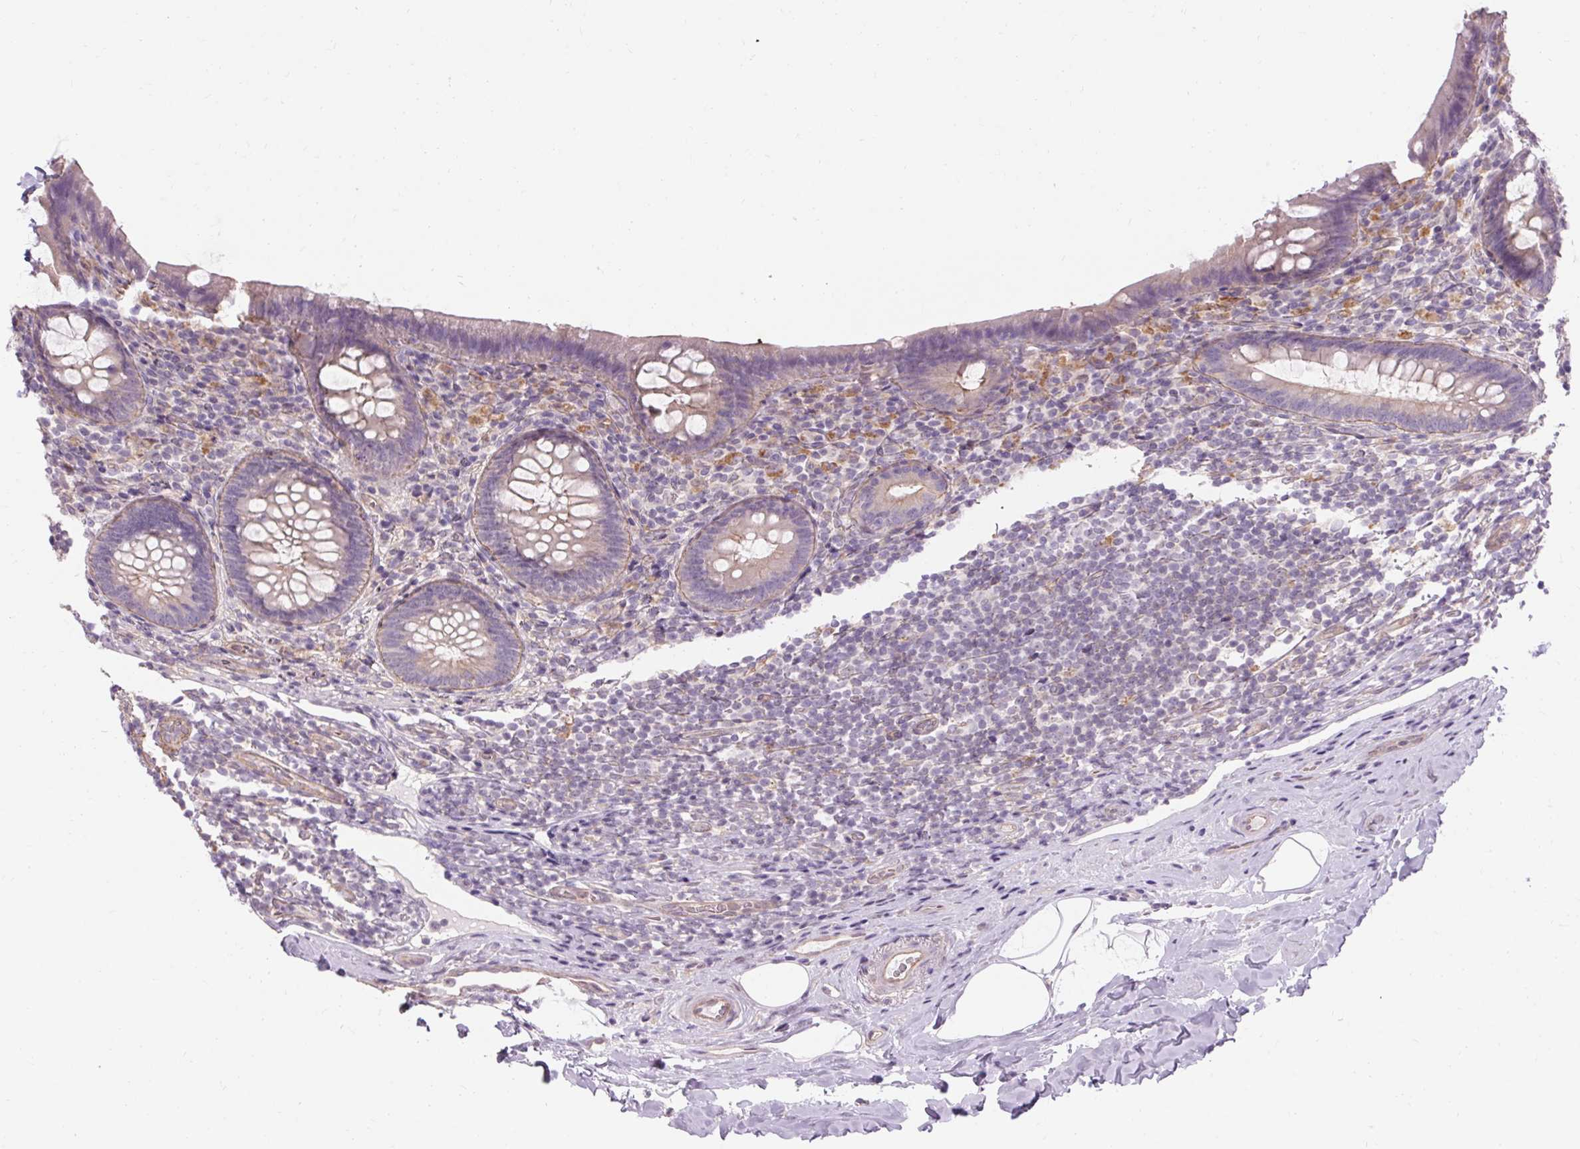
{"staining": {"intensity": "weak", "quantity": "<25%", "location": "cytoplasmic/membranous"}, "tissue": "appendix", "cell_type": "Glandular cells", "image_type": "normal", "snomed": [{"axis": "morphology", "description": "Normal tissue, NOS"}, {"axis": "topography", "description": "Appendix"}], "caption": "Immunohistochemical staining of benign appendix reveals no significant expression in glandular cells. Brightfield microscopy of IHC stained with DAB (3,3'-diaminobenzidine) (brown) and hematoxylin (blue), captured at high magnification.", "gene": "TM6SF1", "patient": {"sex": "male", "age": 47}}